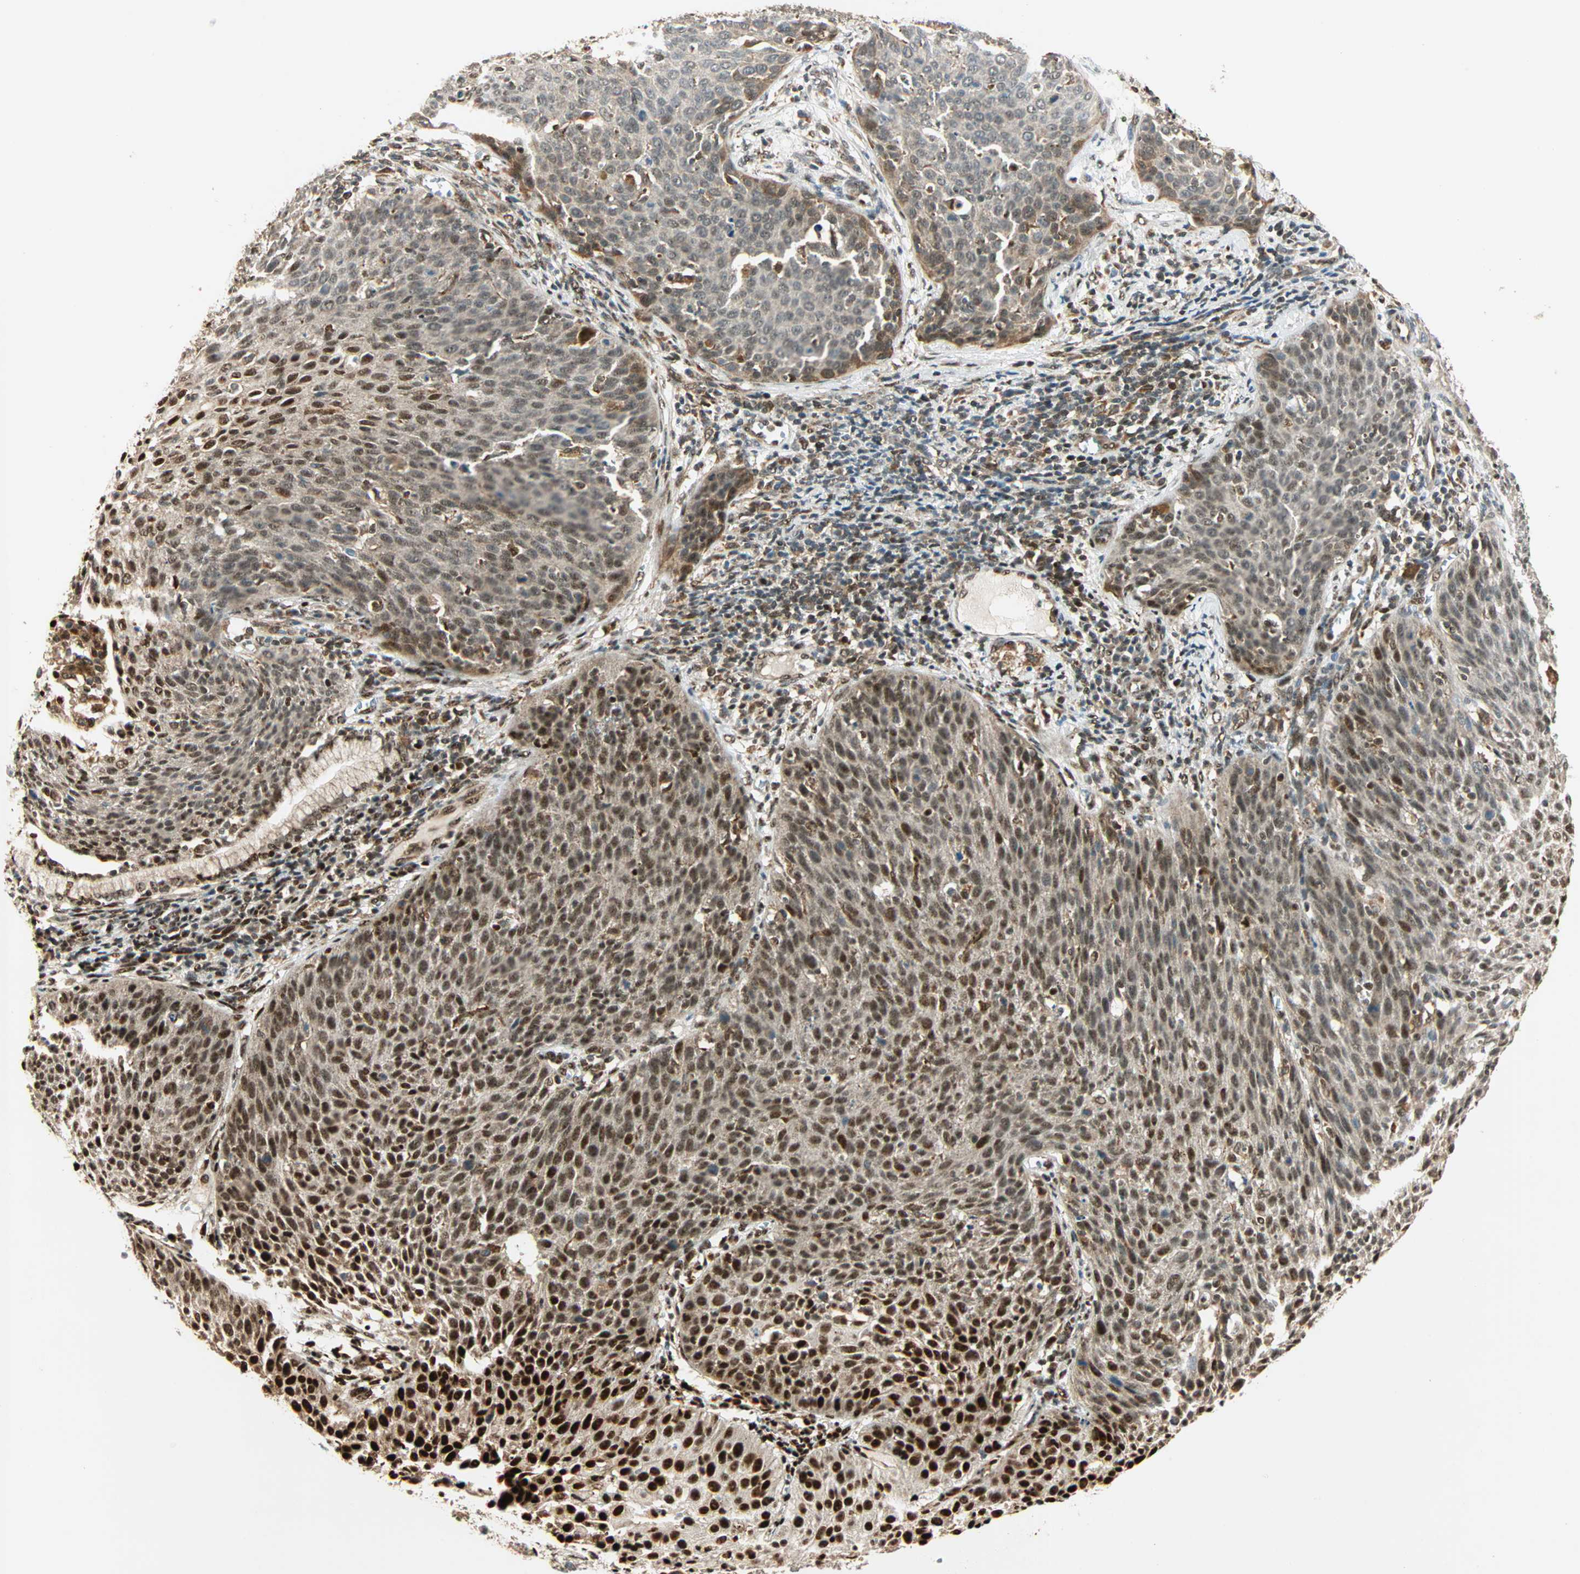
{"staining": {"intensity": "strong", "quantity": ">75%", "location": "cytoplasmic/membranous,nuclear"}, "tissue": "cervical cancer", "cell_type": "Tumor cells", "image_type": "cancer", "snomed": [{"axis": "morphology", "description": "Squamous cell carcinoma, NOS"}, {"axis": "topography", "description": "Cervix"}], "caption": "This histopathology image reveals immunohistochemistry staining of cervical cancer, with high strong cytoplasmic/membranous and nuclear expression in about >75% of tumor cells.", "gene": "PNPLA6", "patient": {"sex": "female", "age": 38}}